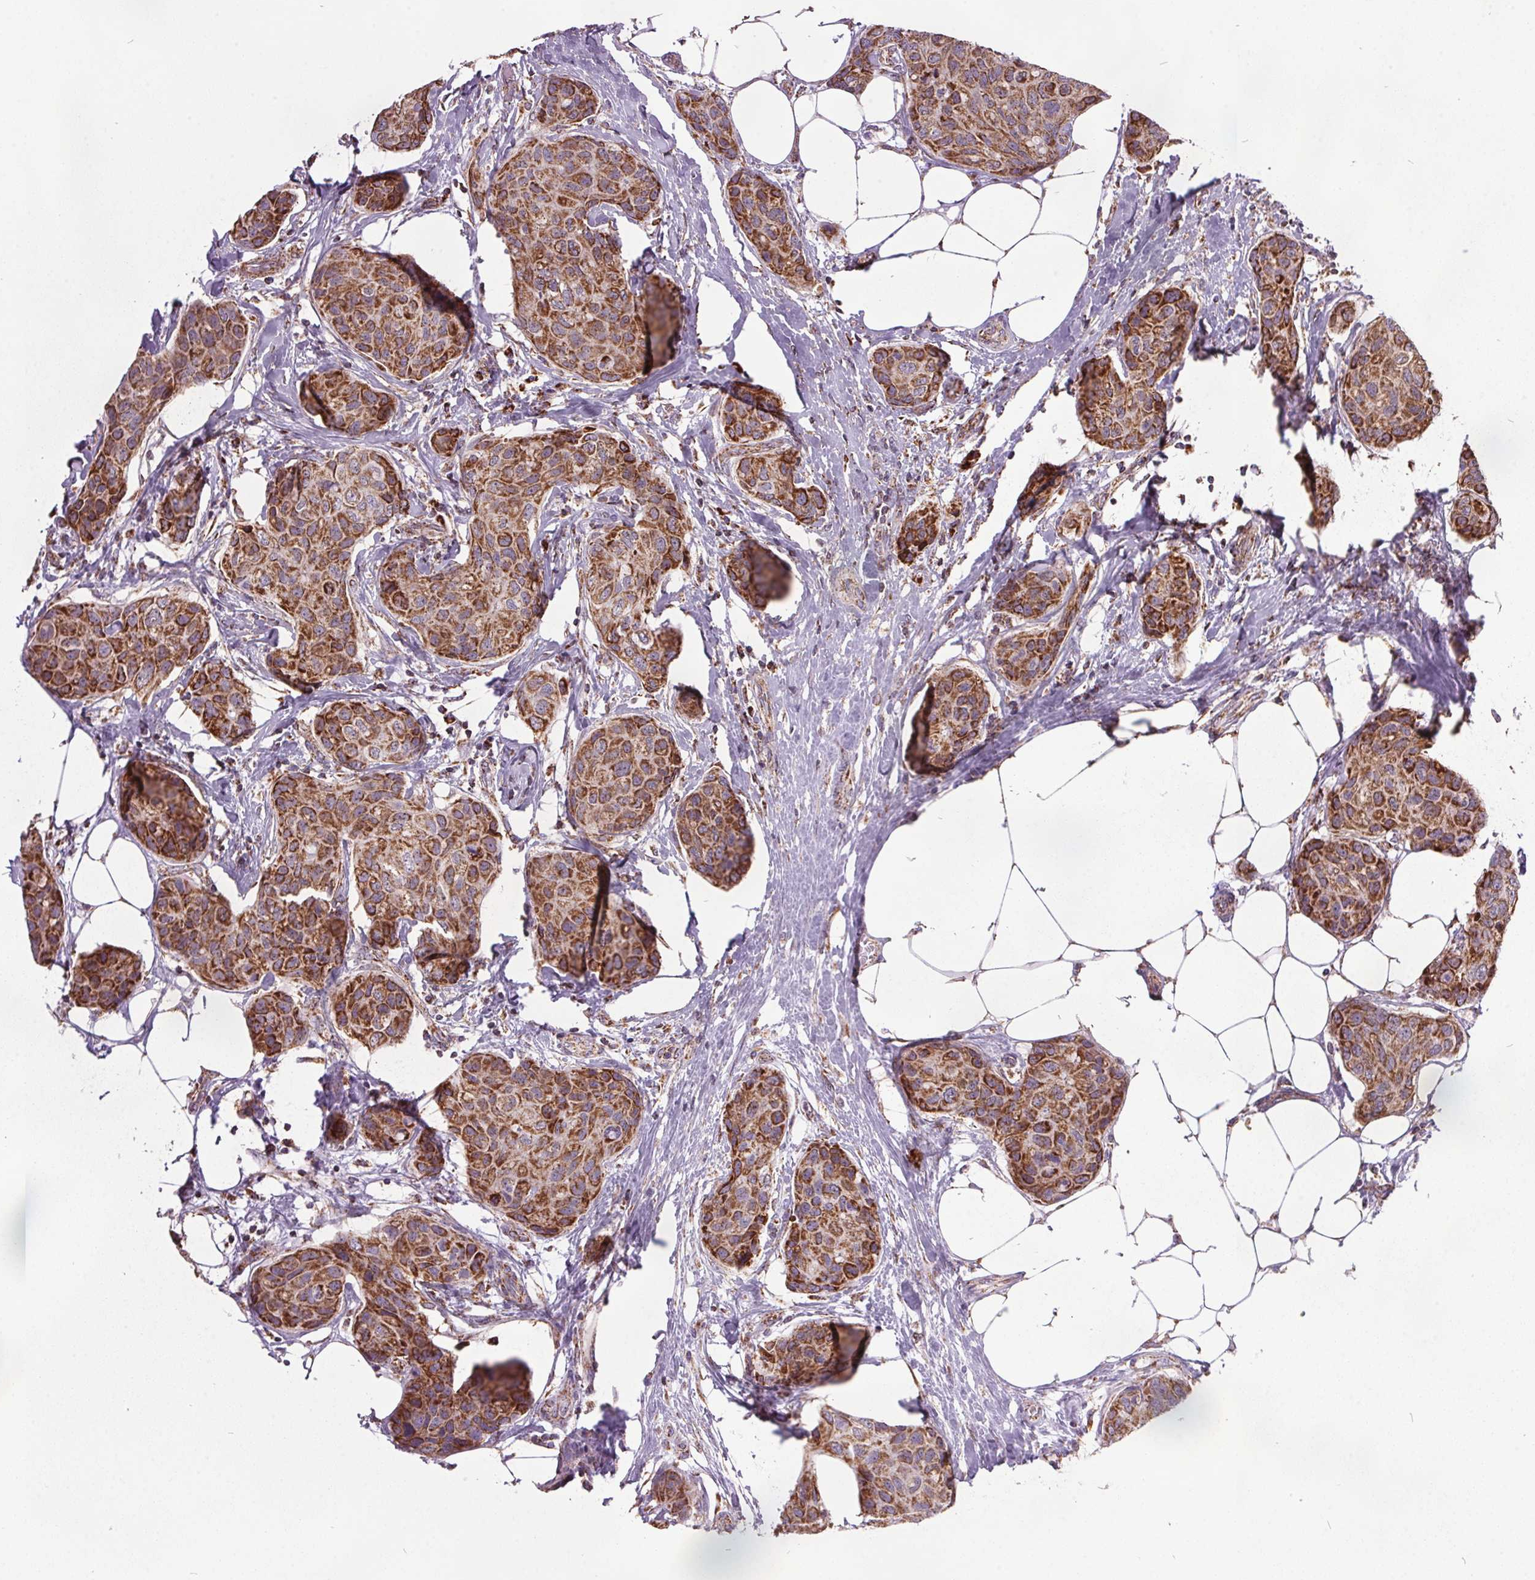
{"staining": {"intensity": "moderate", "quantity": ">75%", "location": "cytoplasmic/membranous"}, "tissue": "breast cancer", "cell_type": "Tumor cells", "image_type": "cancer", "snomed": [{"axis": "morphology", "description": "Duct carcinoma"}, {"axis": "topography", "description": "Breast"}], "caption": "Immunohistochemical staining of human intraductal carcinoma (breast) exhibits medium levels of moderate cytoplasmic/membranous staining in approximately >75% of tumor cells.", "gene": "NDUFS6", "patient": {"sex": "female", "age": 80}}